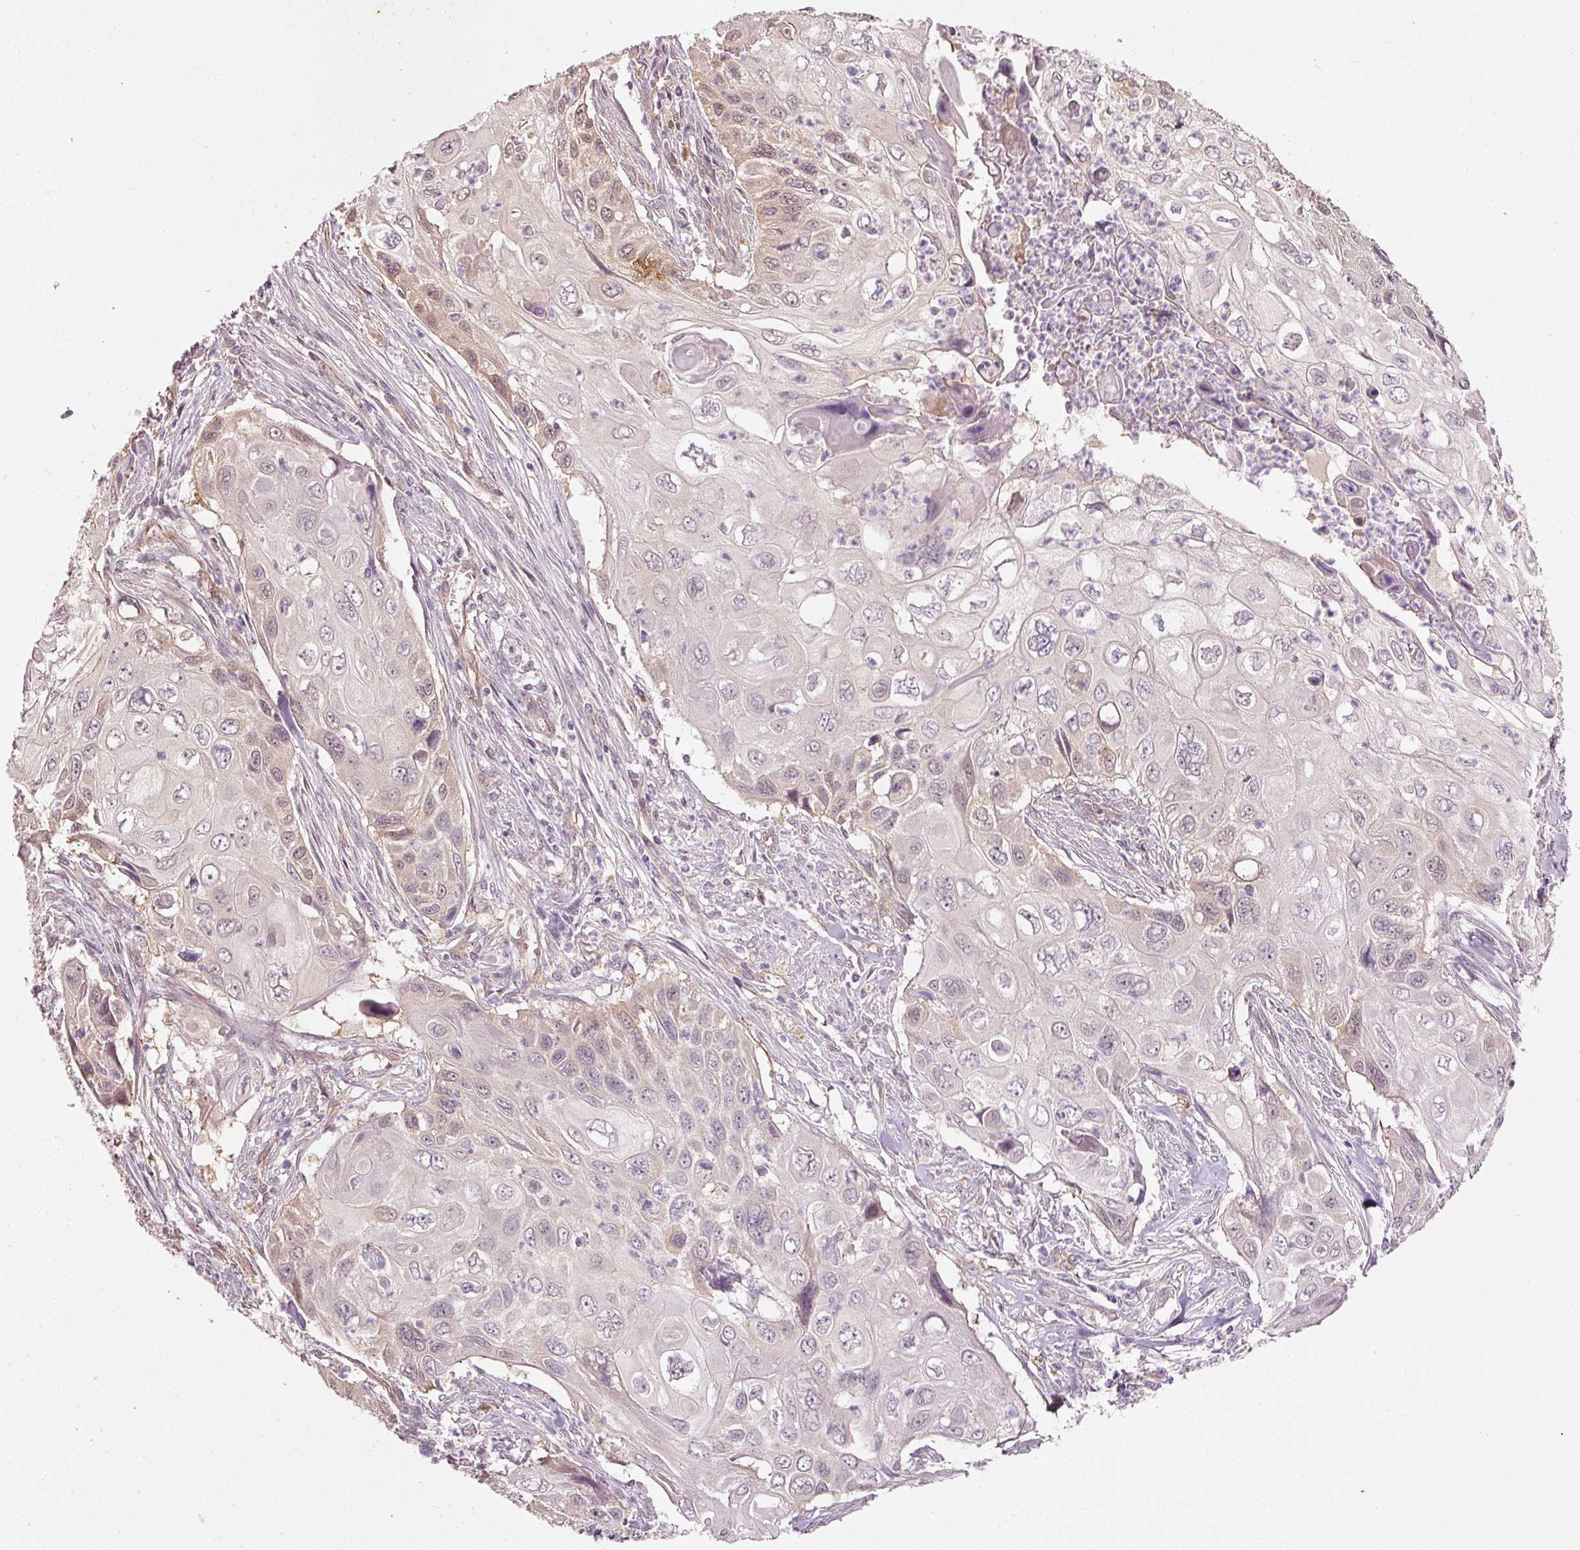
{"staining": {"intensity": "weak", "quantity": "<25%", "location": "cytoplasmic/membranous"}, "tissue": "cervical cancer", "cell_type": "Tumor cells", "image_type": "cancer", "snomed": [{"axis": "morphology", "description": "Squamous cell carcinoma, NOS"}, {"axis": "topography", "description": "Cervix"}], "caption": "Immunohistochemical staining of human cervical squamous cell carcinoma shows no significant expression in tumor cells.", "gene": "RGL2", "patient": {"sex": "female", "age": 70}}